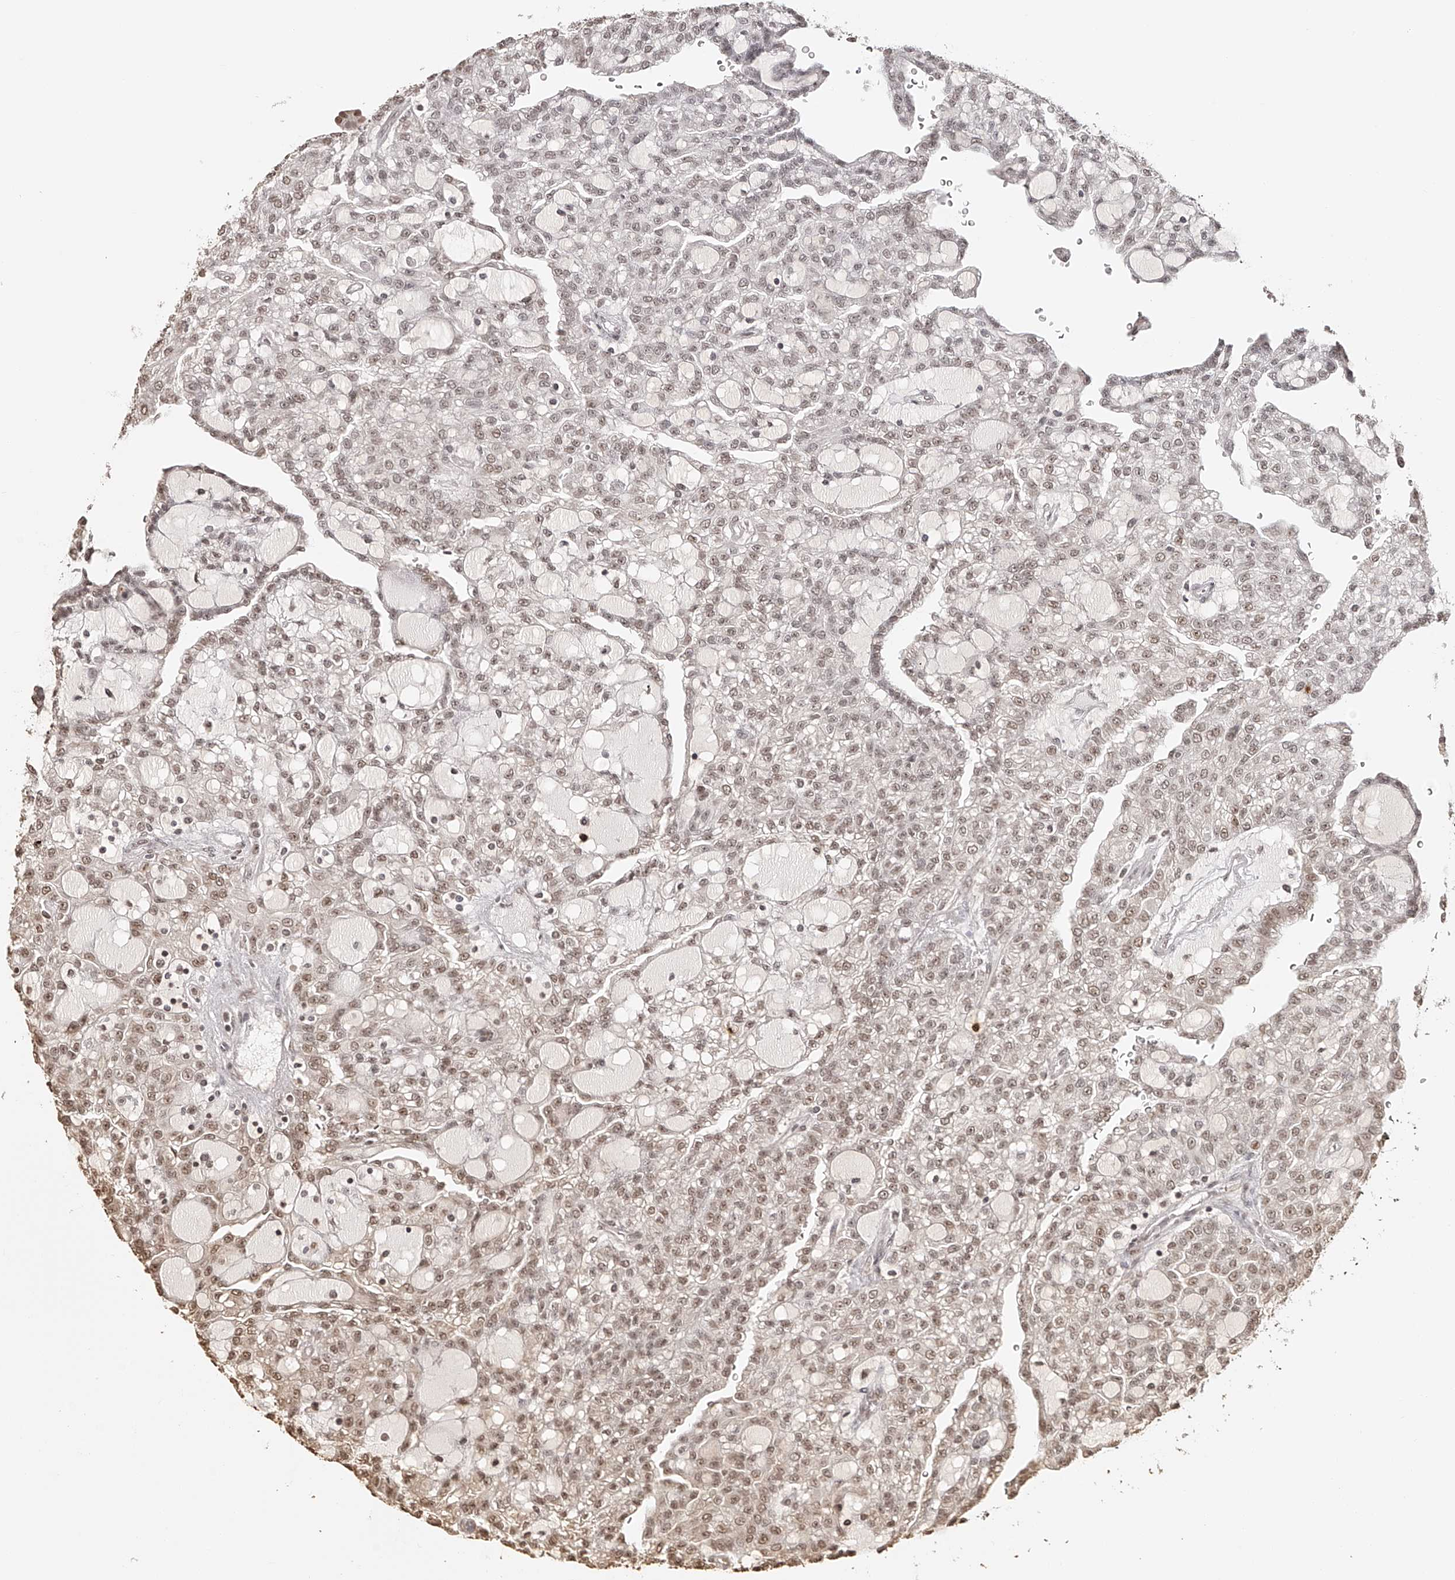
{"staining": {"intensity": "weak", "quantity": ">75%", "location": "nuclear"}, "tissue": "renal cancer", "cell_type": "Tumor cells", "image_type": "cancer", "snomed": [{"axis": "morphology", "description": "Adenocarcinoma, NOS"}, {"axis": "topography", "description": "Kidney"}], "caption": "Renal cancer stained with a protein marker shows weak staining in tumor cells.", "gene": "ZNF503", "patient": {"sex": "male", "age": 63}}